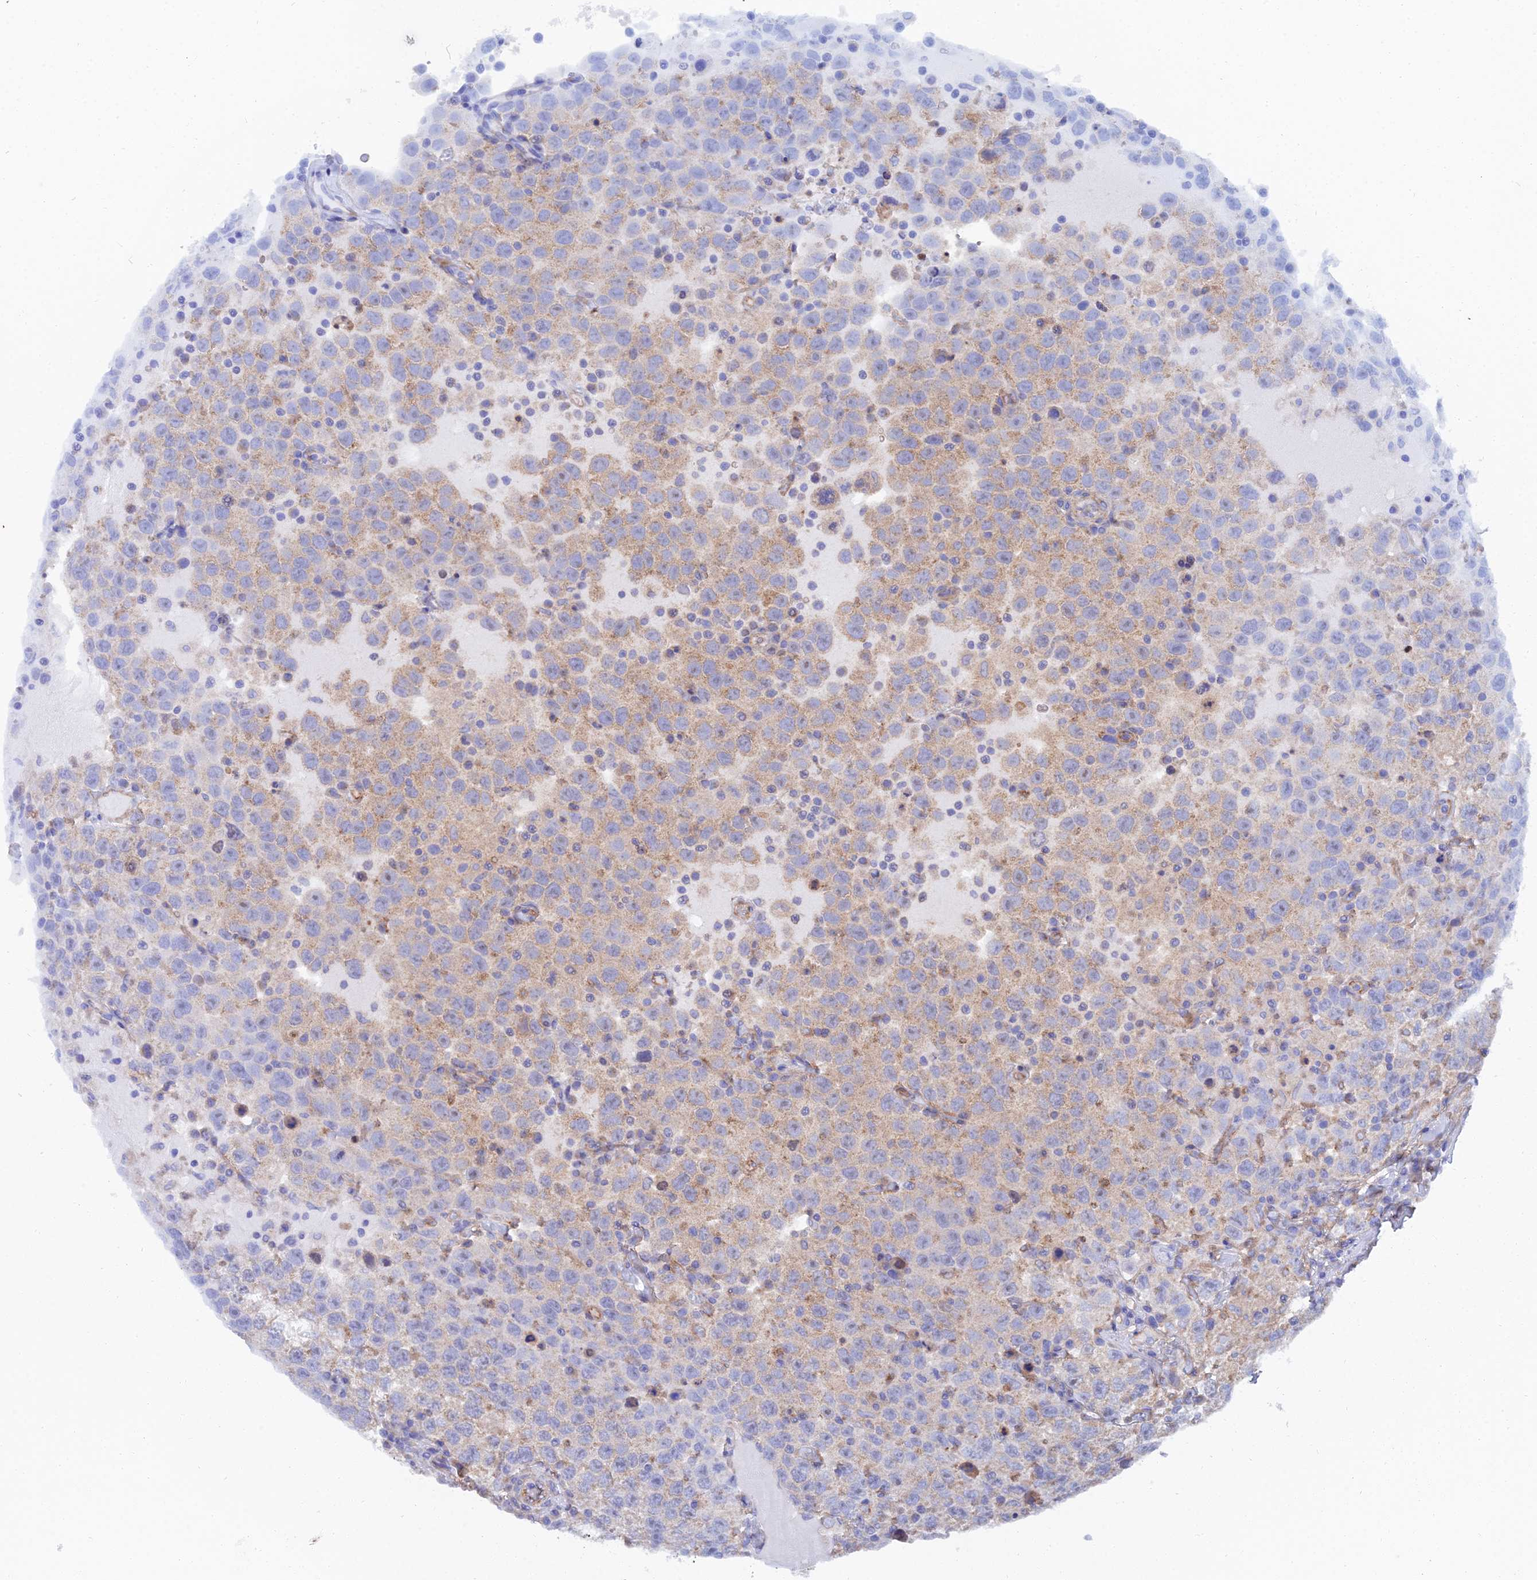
{"staining": {"intensity": "weak", "quantity": "25%-75%", "location": "cytoplasmic/membranous"}, "tissue": "testis cancer", "cell_type": "Tumor cells", "image_type": "cancer", "snomed": [{"axis": "morphology", "description": "Seminoma, NOS"}, {"axis": "topography", "description": "Testis"}], "caption": "There is low levels of weak cytoplasmic/membranous positivity in tumor cells of testis seminoma, as demonstrated by immunohistochemical staining (brown color).", "gene": "TRIM43B", "patient": {"sex": "male", "age": 41}}